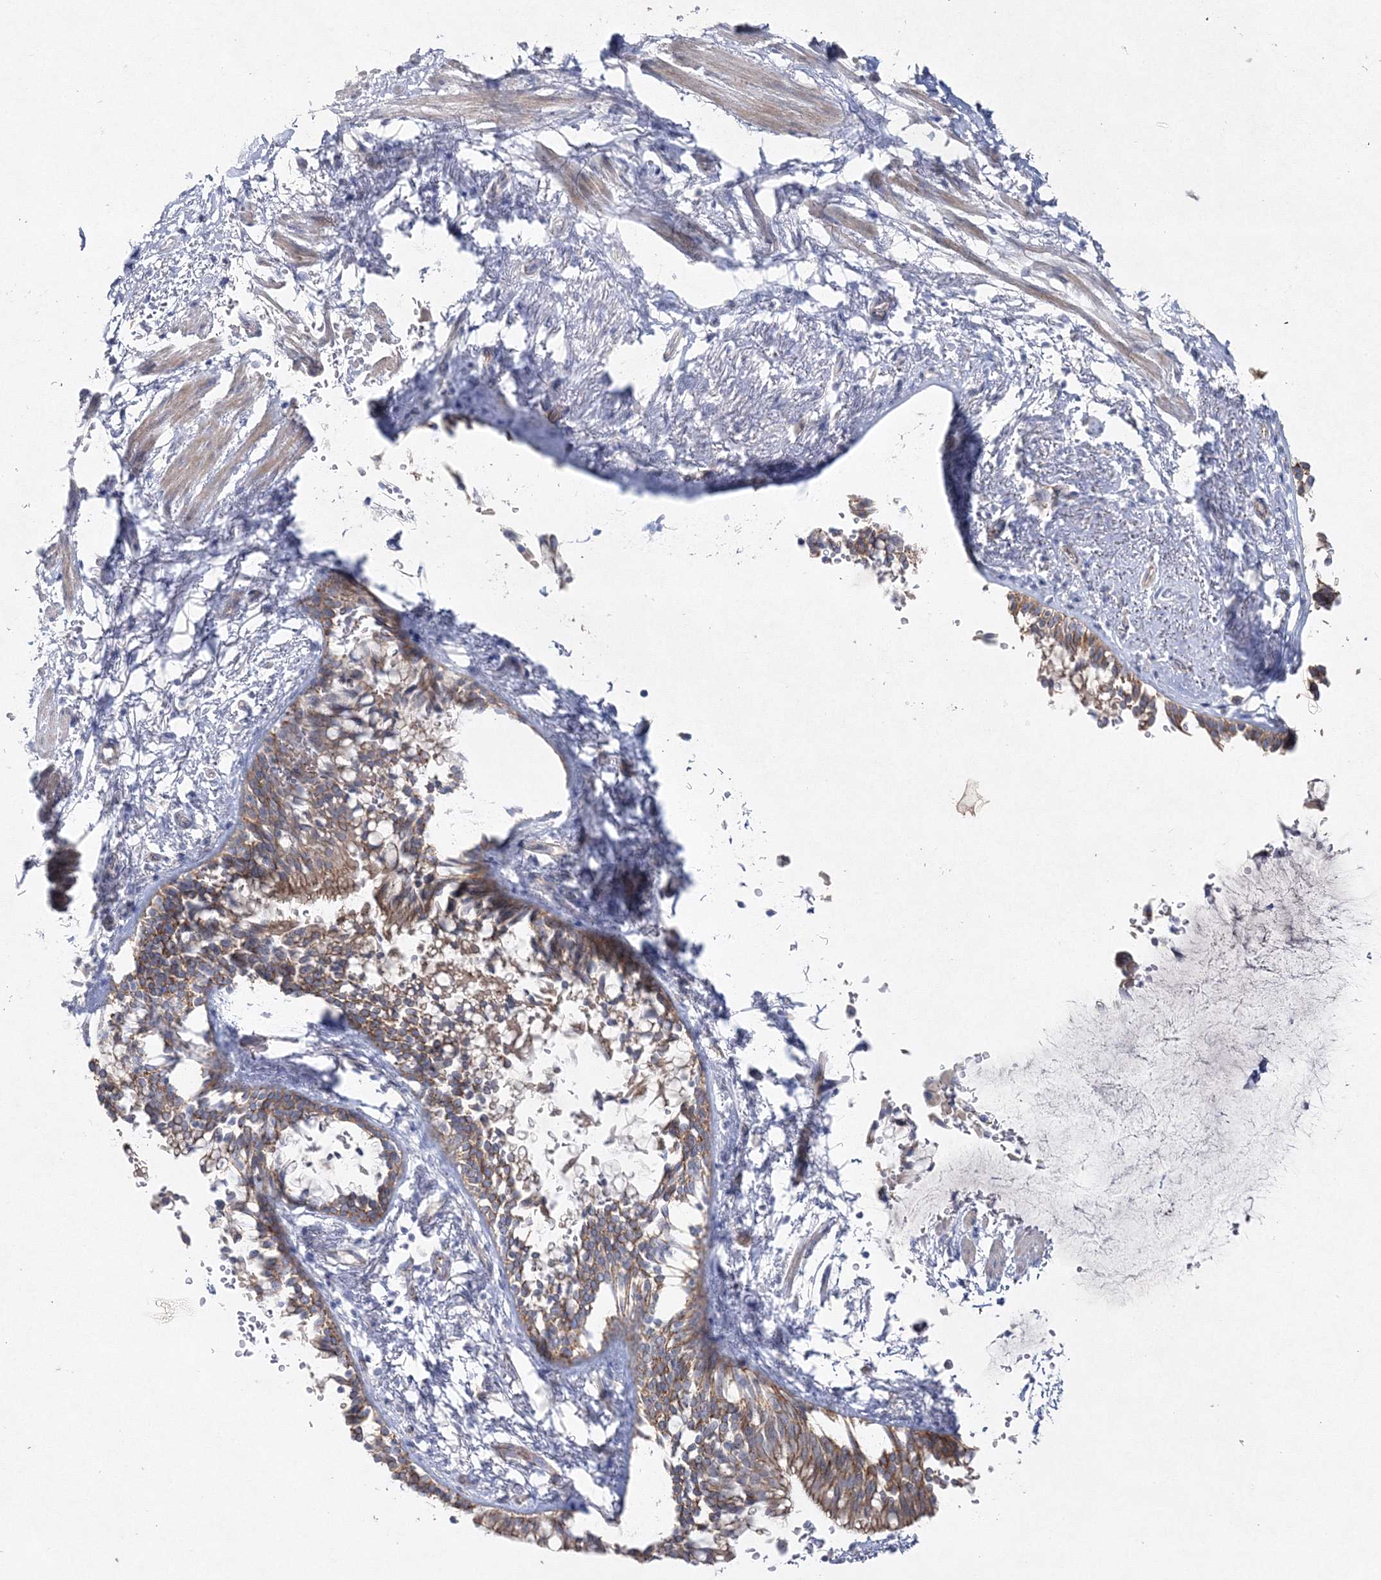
{"staining": {"intensity": "moderate", "quantity": ">75%", "location": "cytoplasmic/membranous"}, "tissue": "bronchus", "cell_type": "Respiratory epithelial cells", "image_type": "normal", "snomed": [{"axis": "morphology", "description": "Normal tissue, NOS"}, {"axis": "morphology", "description": "Inflammation, NOS"}, {"axis": "topography", "description": "Cartilage tissue"}, {"axis": "topography", "description": "Bronchus"}, {"axis": "topography", "description": "Lung"}], "caption": "Immunohistochemical staining of benign bronchus displays medium levels of moderate cytoplasmic/membranous positivity in approximately >75% of respiratory epithelial cells.", "gene": "NAA40", "patient": {"sex": "female", "age": 64}}